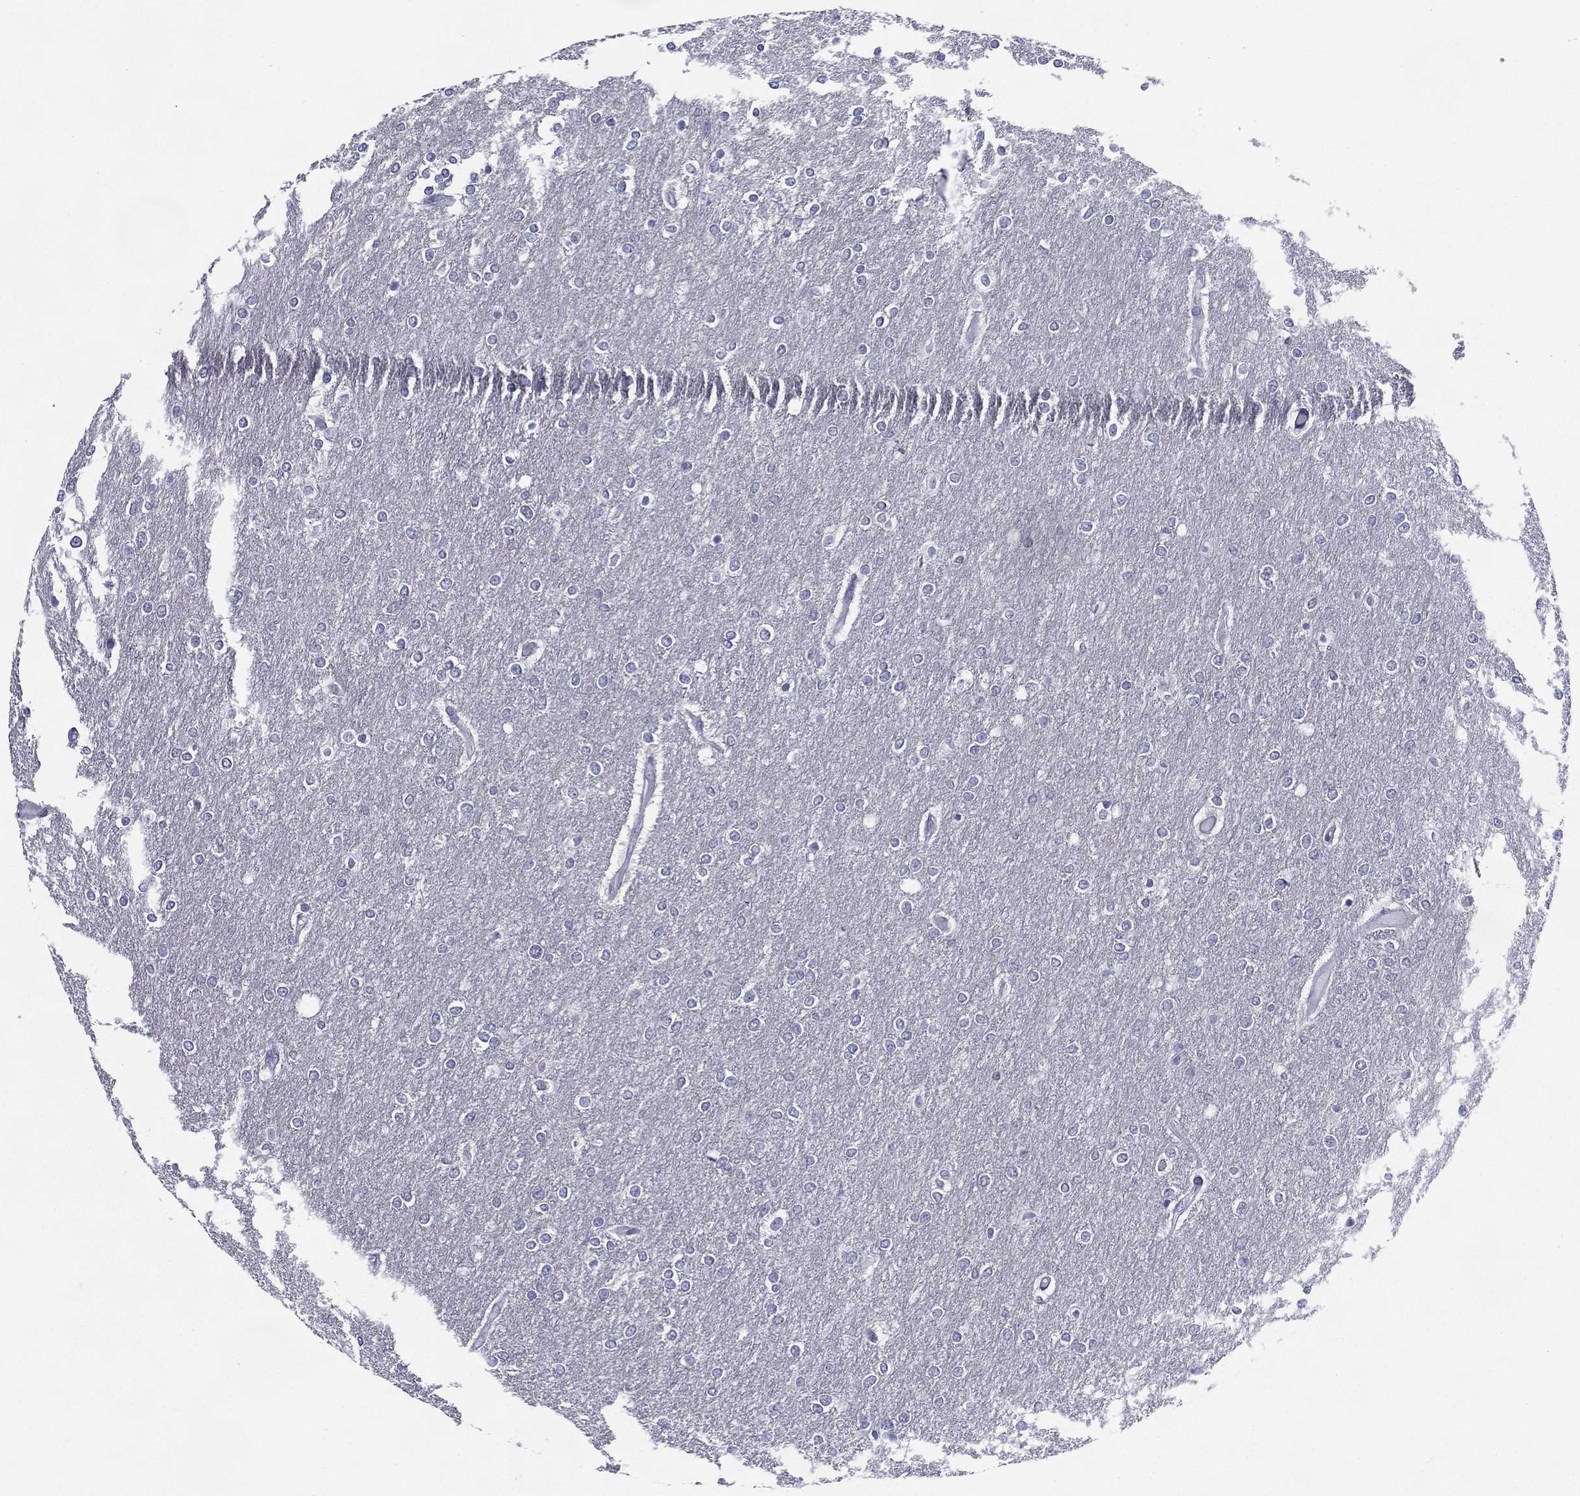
{"staining": {"intensity": "negative", "quantity": "none", "location": "none"}, "tissue": "glioma", "cell_type": "Tumor cells", "image_type": "cancer", "snomed": [{"axis": "morphology", "description": "Glioma, malignant, High grade"}, {"axis": "topography", "description": "Brain"}], "caption": "The histopathology image demonstrates no staining of tumor cells in high-grade glioma (malignant).", "gene": "KIF2C", "patient": {"sex": "female", "age": 61}}